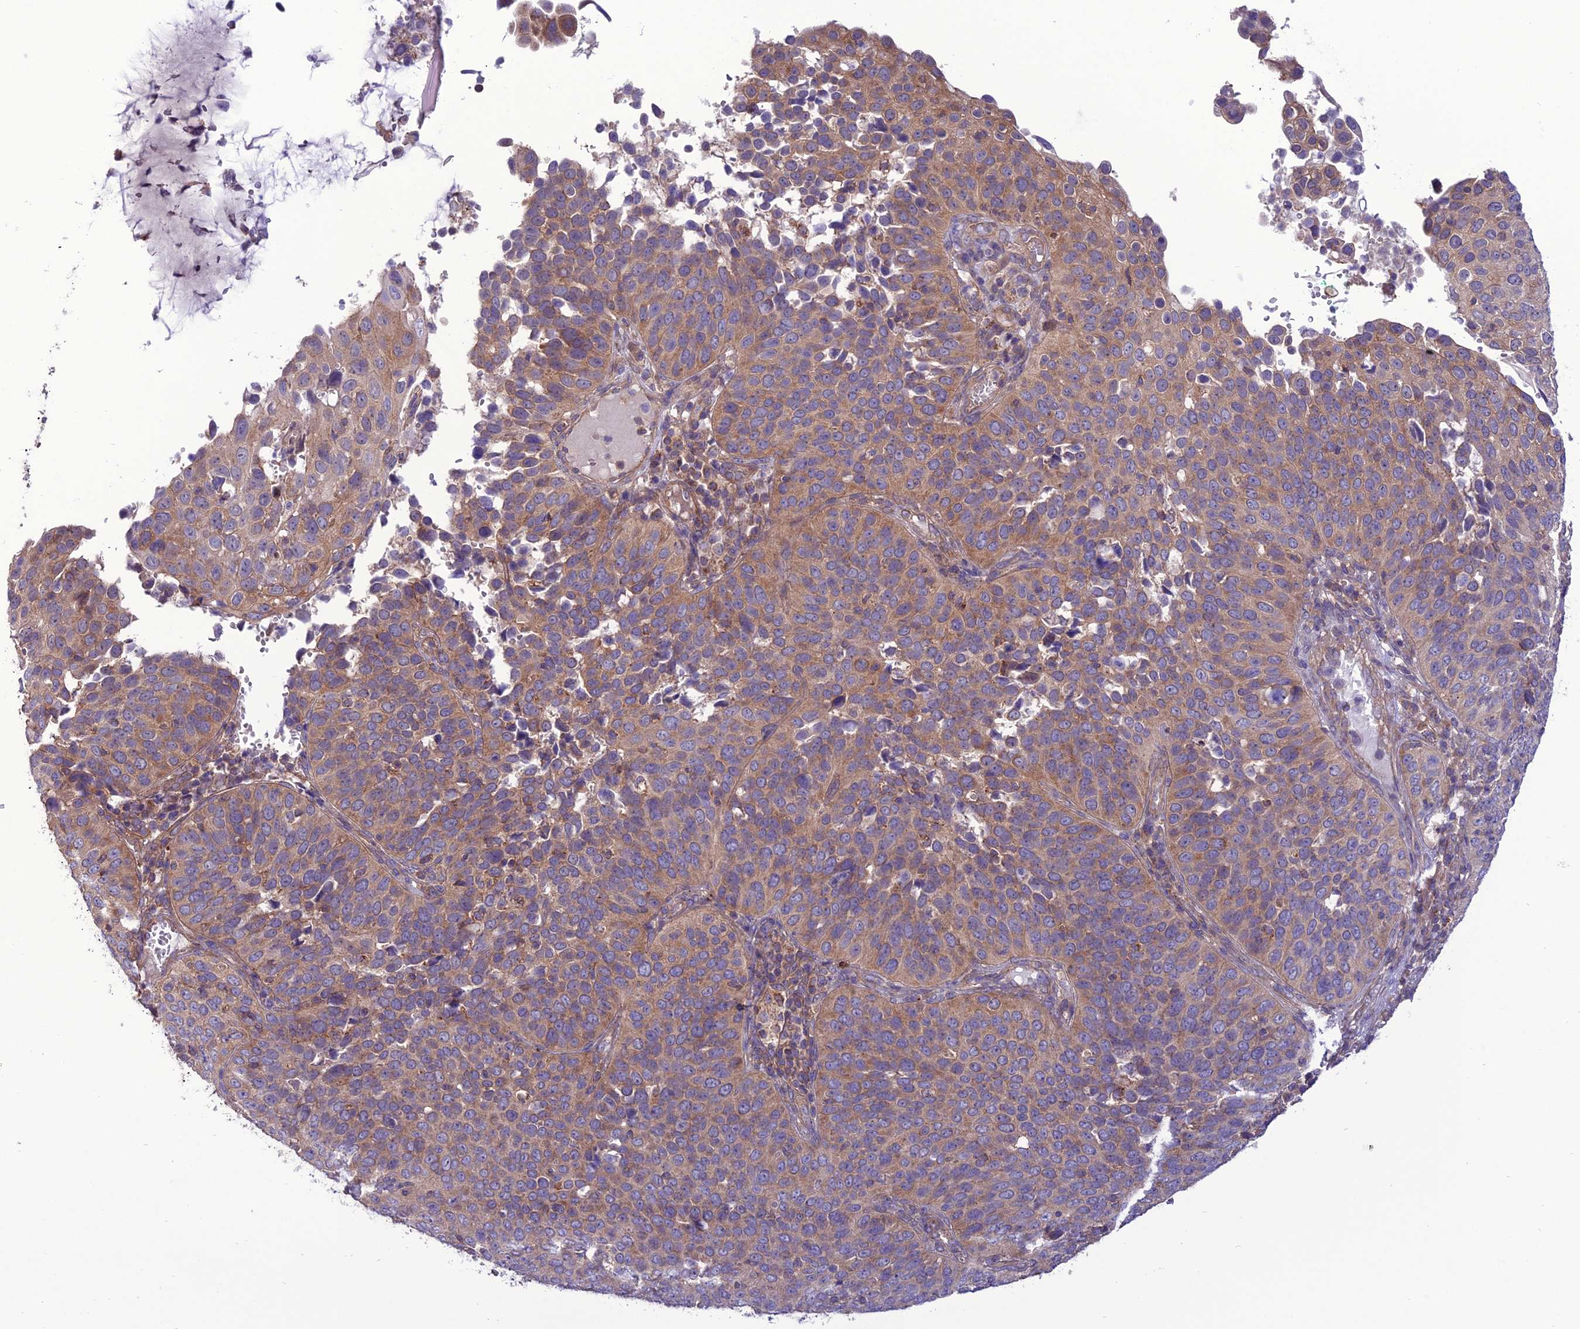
{"staining": {"intensity": "weak", "quantity": "25%-75%", "location": "cytoplasmic/membranous"}, "tissue": "cervical cancer", "cell_type": "Tumor cells", "image_type": "cancer", "snomed": [{"axis": "morphology", "description": "Squamous cell carcinoma, NOS"}, {"axis": "topography", "description": "Cervix"}], "caption": "The histopathology image demonstrates staining of squamous cell carcinoma (cervical), revealing weak cytoplasmic/membranous protein expression (brown color) within tumor cells.", "gene": "PPIL3", "patient": {"sex": "female", "age": 36}}